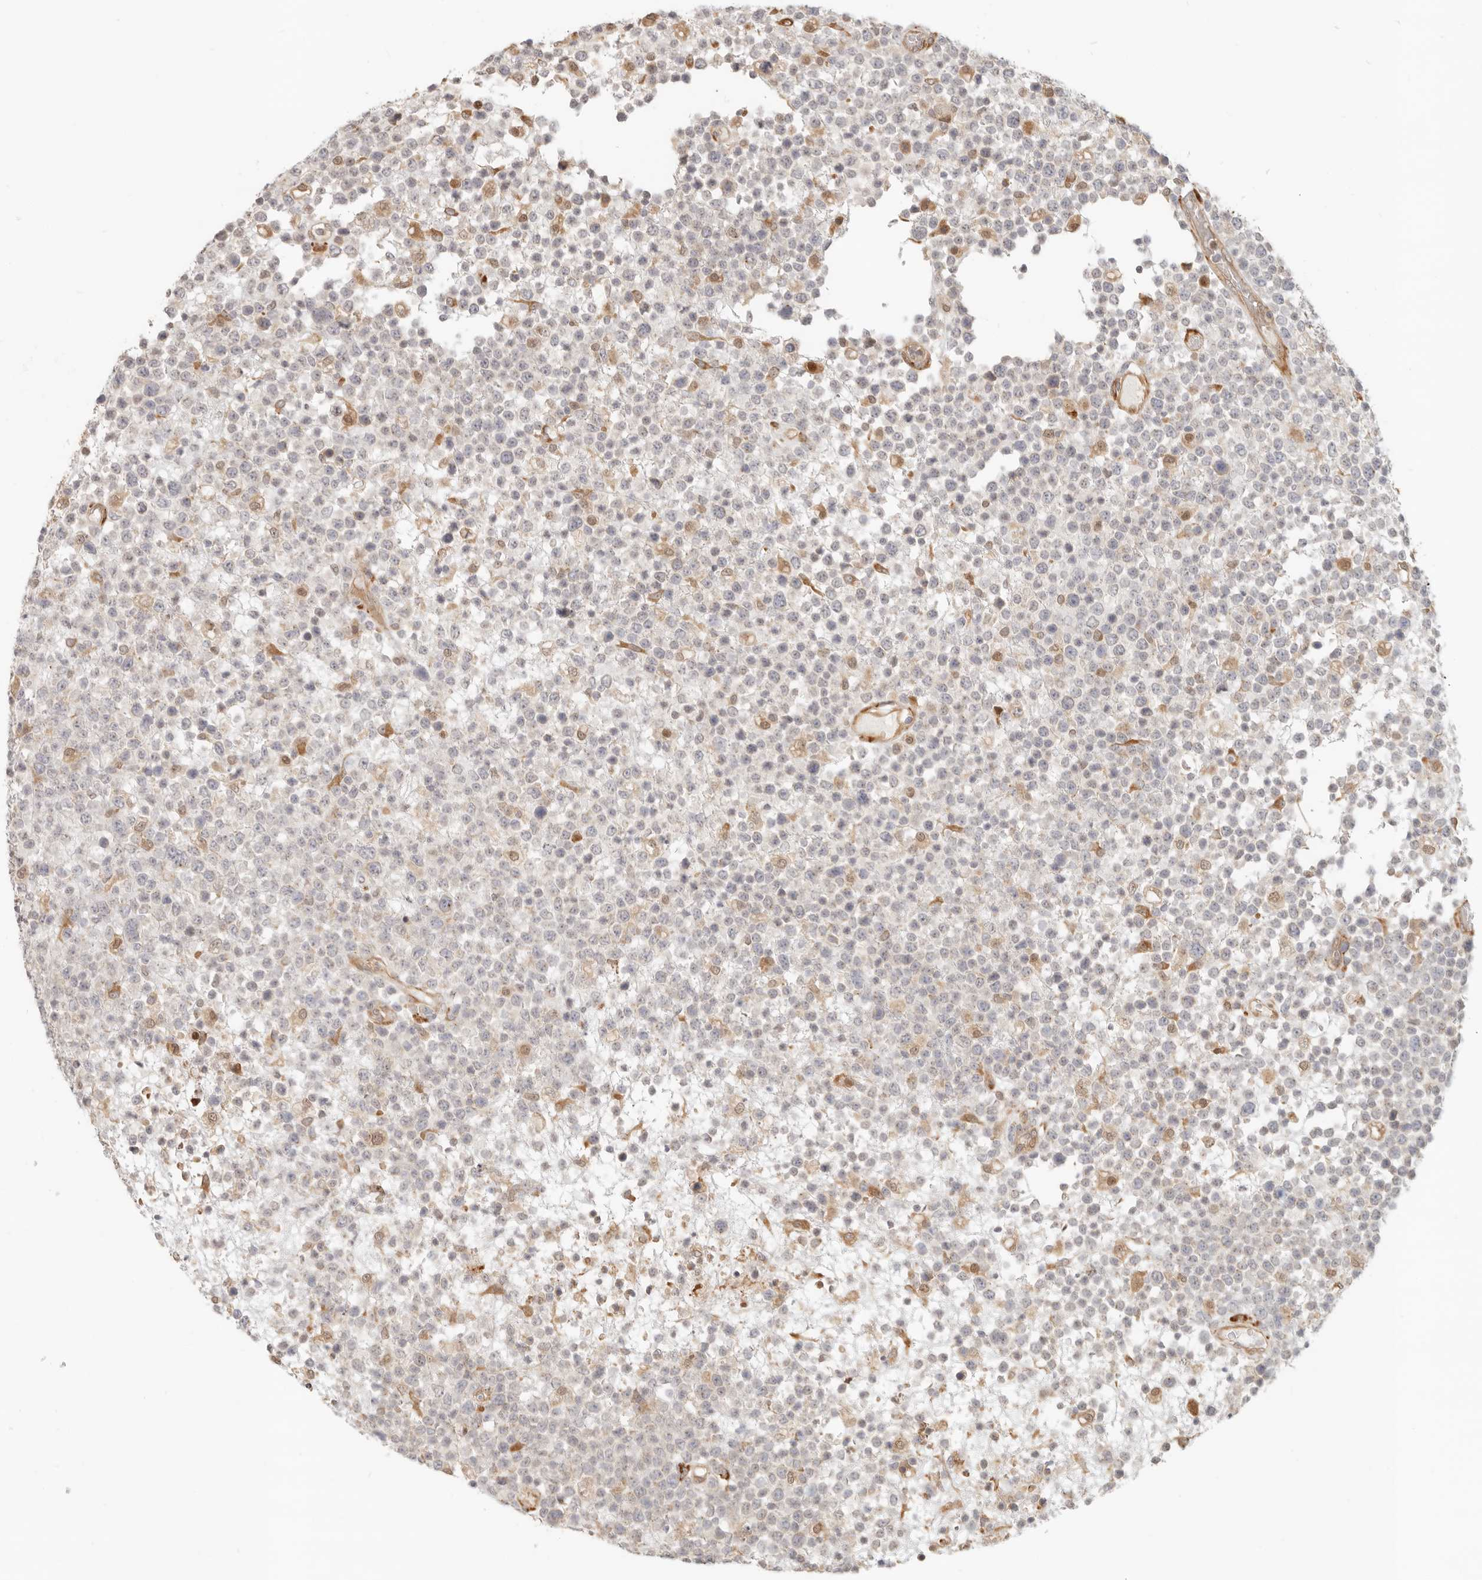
{"staining": {"intensity": "negative", "quantity": "none", "location": "none"}, "tissue": "lymphoma", "cell_type": "Tumor cells", "image_type": "cancer", "snomed": [{"axis": "morphology", "description": "Malignant lymphoma, non-Hodgkin's type, High grade"}, {"axis": "topography", "description": "Colon"}], "caption": "The micrograph demonstrates no staining of tumor cells in high-grade malignant lymphoma, non-Hodgkin's type. The staining was performed using DAB (3,3'-diaminobenzidine) to visualize the protein expression in brown, while the nuclei were stained in blue with hematoxylin (Magnification: 20x).", "gene": "TUFT1", "patient": {"sex": "female", "age": 53}}